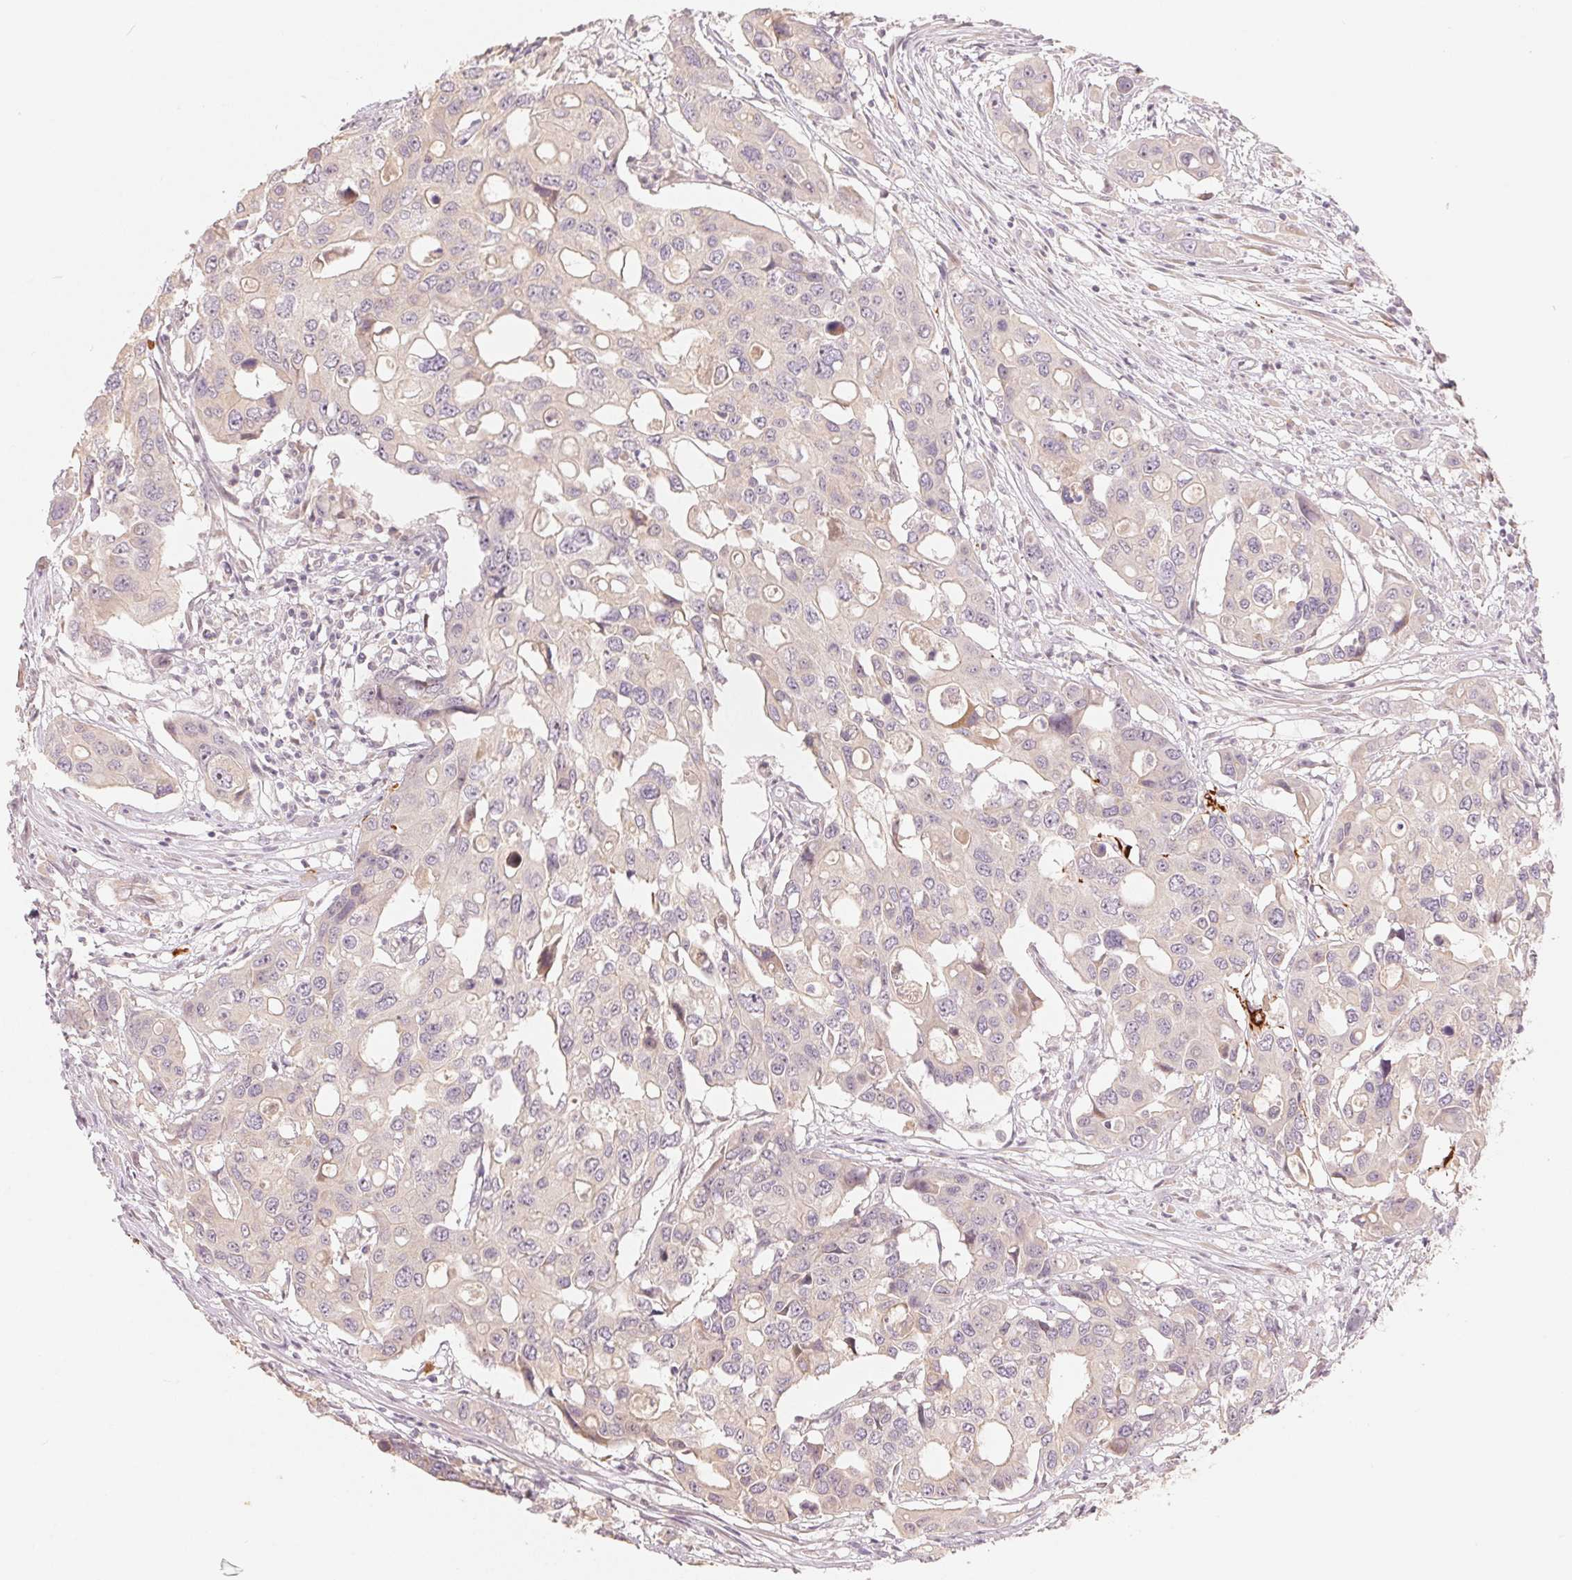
{"staining": {"intensity": "negative", "quantity": "none", "location": "none"}, "tissue": "colorectal cancer", "cell_type": "Tumor cells", "image_type": "cancer", "snomed": [{"axis": "morphology", "description": "Adenocarcinoma, NOS"}, {"axis": "topography", "description": "Colon"}], "caption": "Histopathology image shows no significant protein positivity in tumor cells of colorectal cancer.", "gene": "DENND2C", "patient": {"sex": "male", "age": 77}}